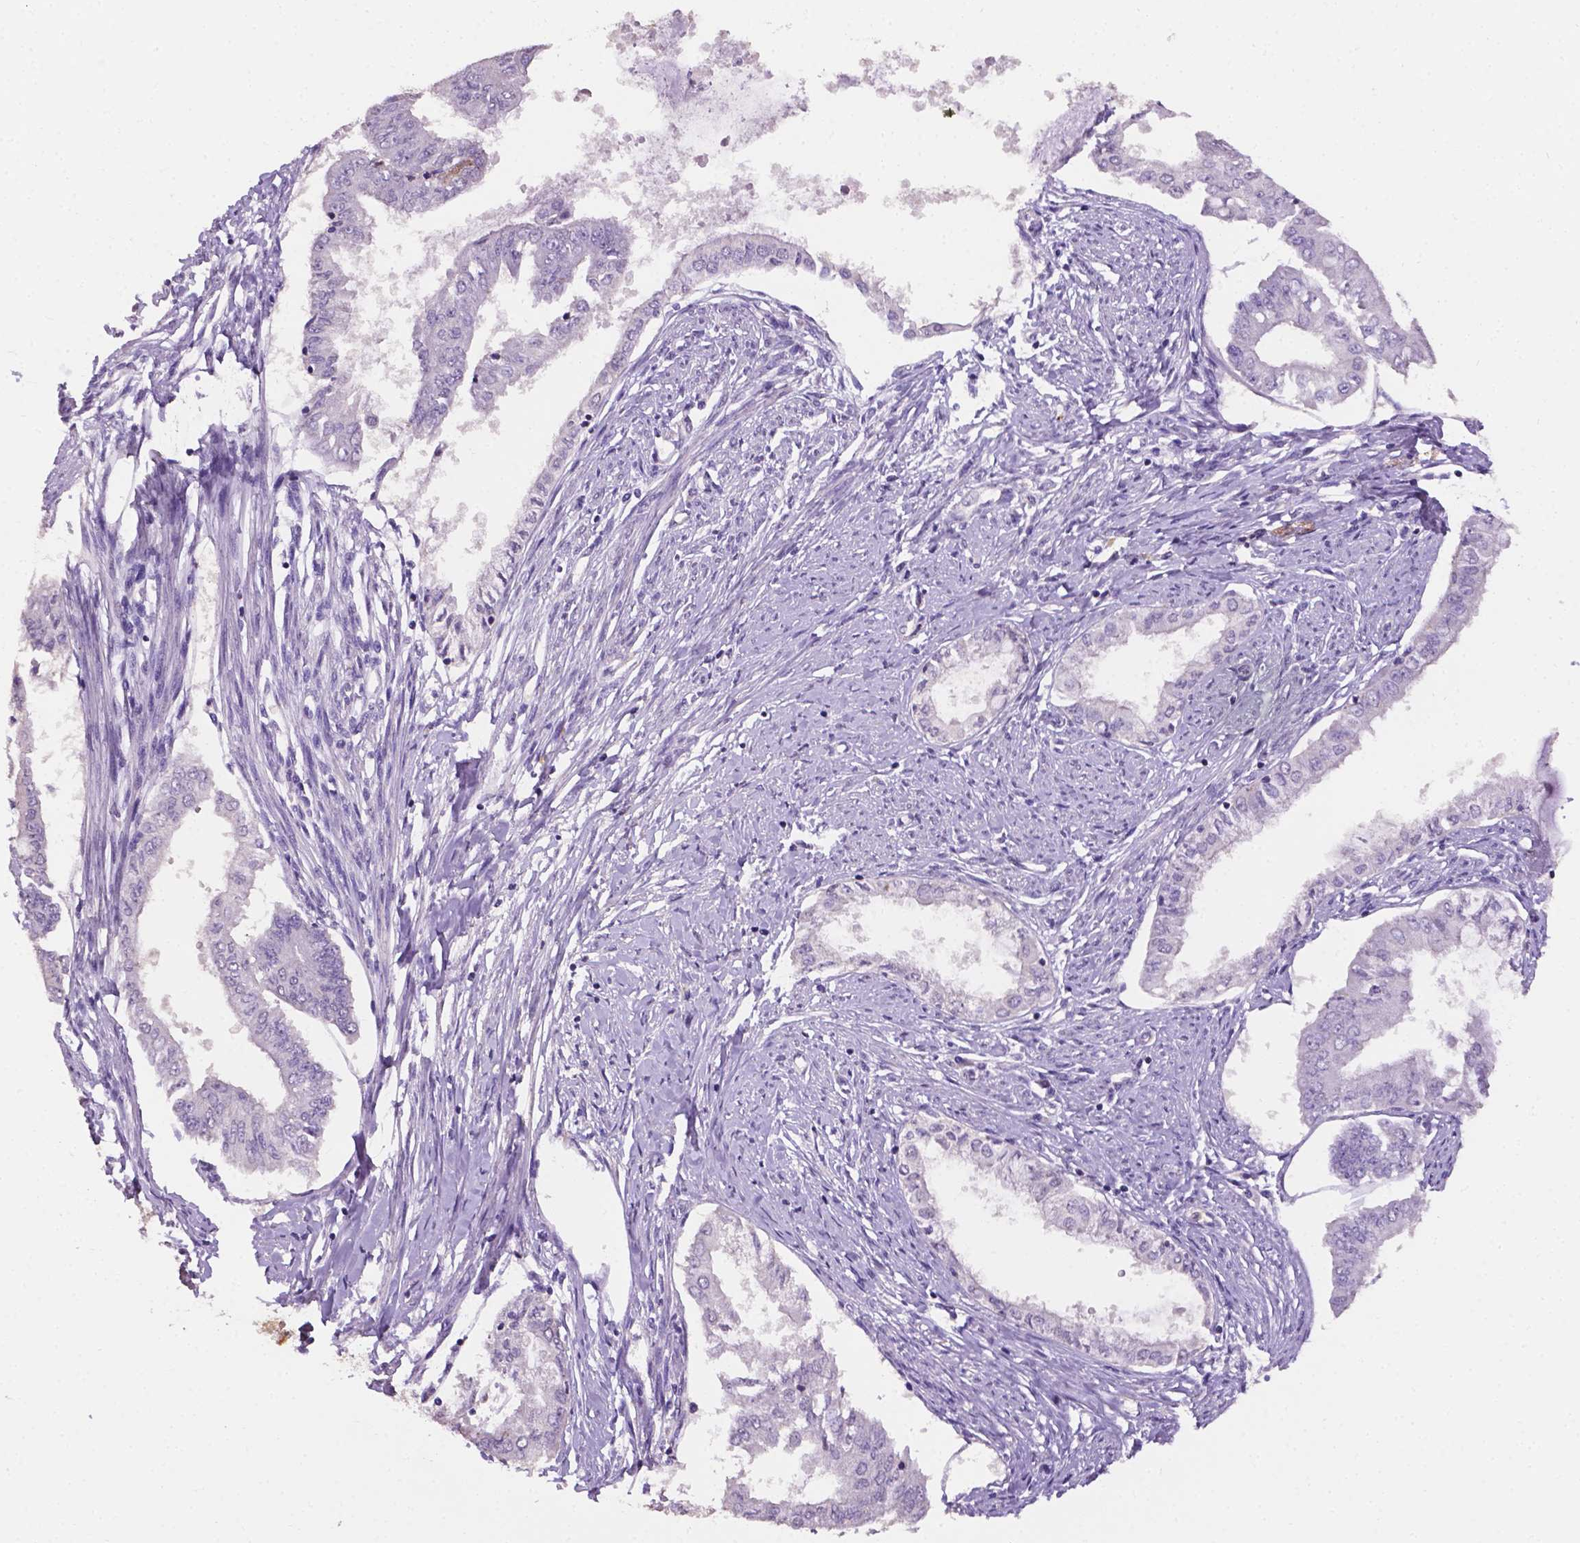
{"staining": {"intensity": "negative", "quantity": "none", "location": "none"}, "tissue": "endometrial cancer", "cell_type": "Tumor cells", "image_type": "cancer", "snomed": [{"axis": "morphology", "description": "Adenocarcinoma, NOS"}, {"axis": "topography", "description": "Endometrium"}], "caption": "High magnification brightfield microscopy of endometrial cancer (adenocarcinoma) stained with DAB (brown) and counterstained with hematoxylin (blue): tumor cells show no significant staining.", "gene": "APOE", "patient": {"sex": "female", "age": 76}}